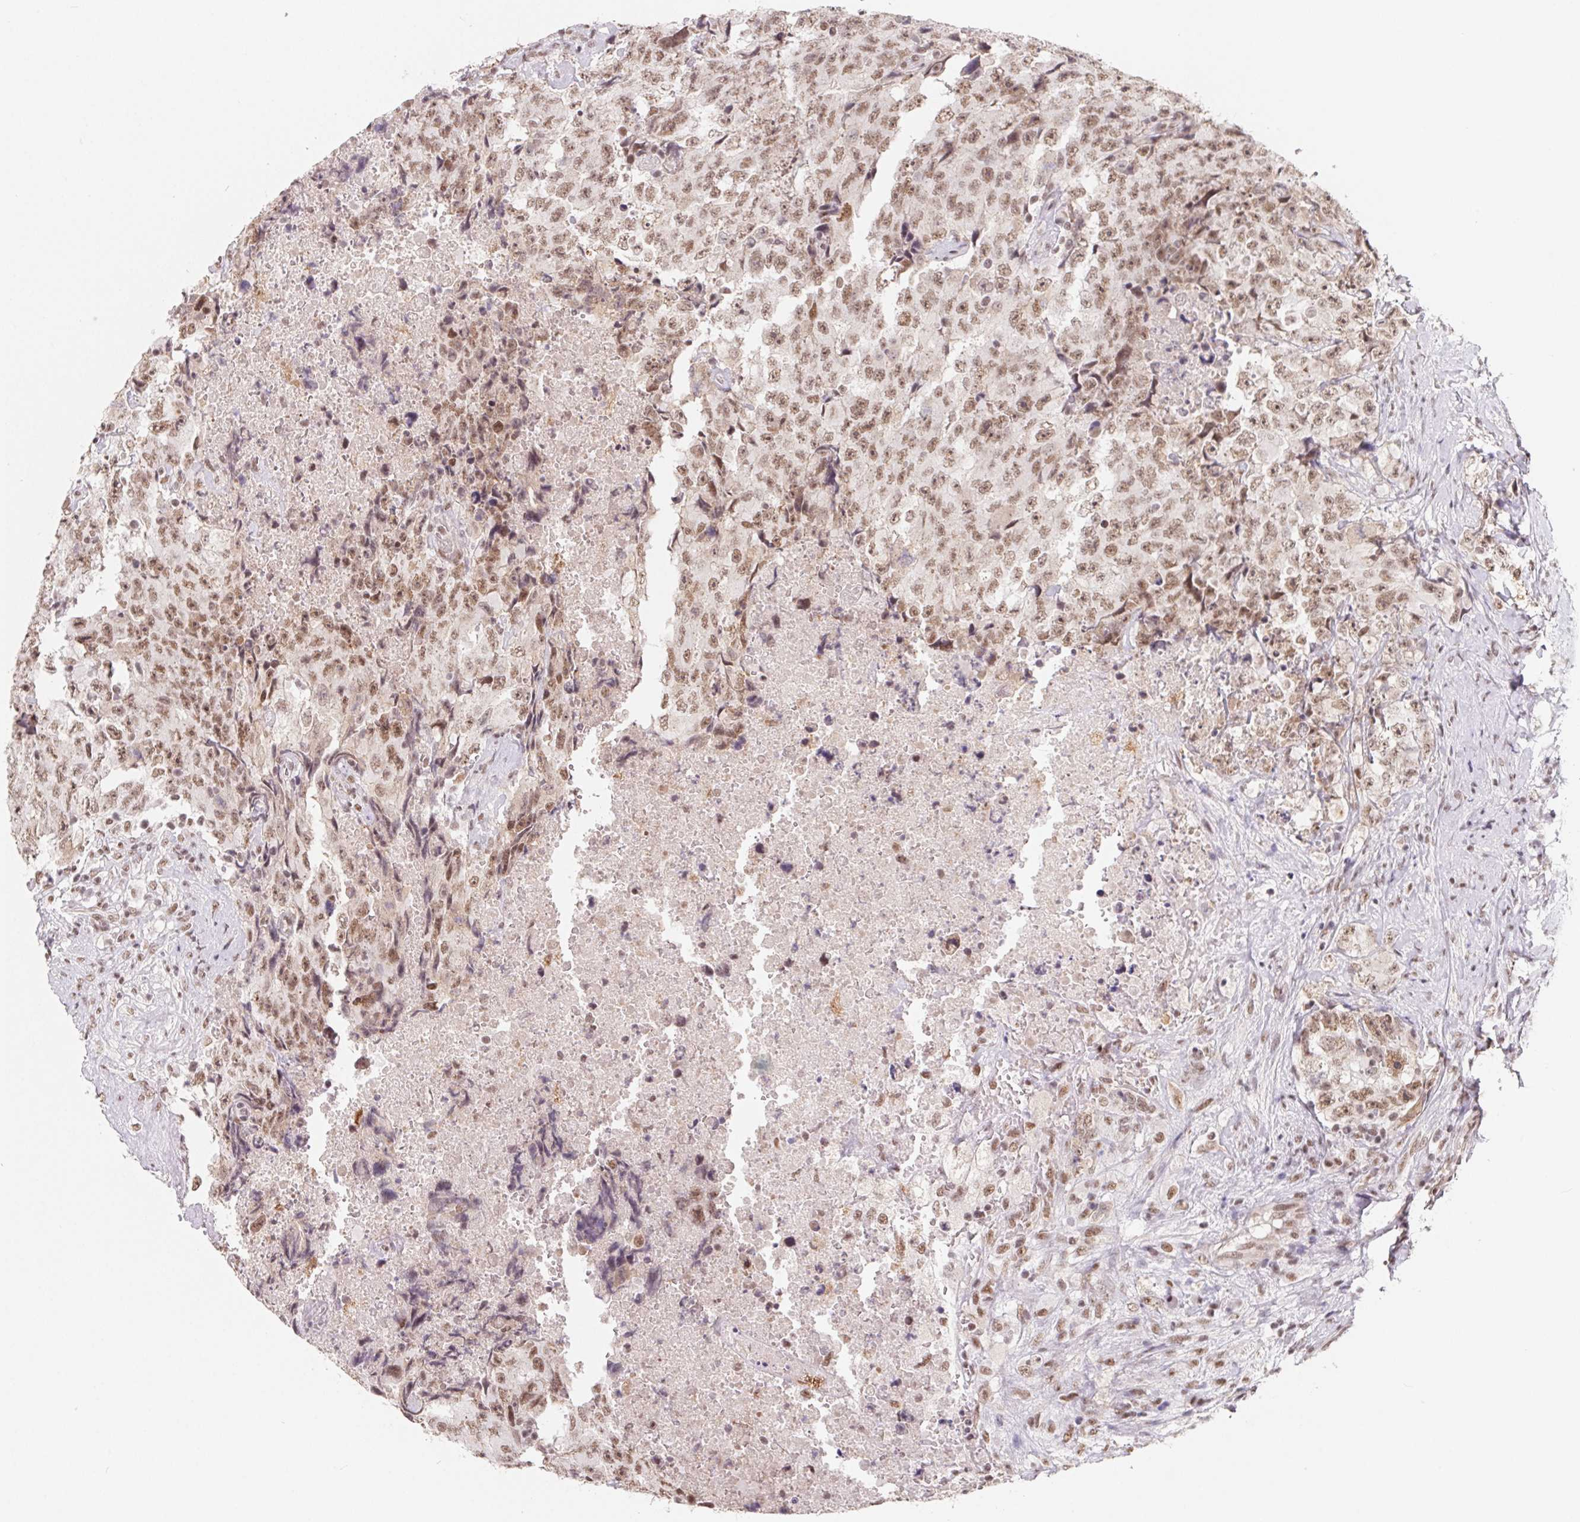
{"staining": {"intensity": "moderate", "quantity": ">75%", "location": "nuclear"}, "tissue": "testis cancer", "cell_type": "Tumor cells", "image_type": "cancer", "snomed": [{"axis": "morphology", "description": "Carcinoma, Embryonal, NOS"}, {"axis": "topography", "description": "Testis"}], "caption": "Human testis cancer (embryonal carcinoma) stained with a brown dye demonstrates moderate nuclear positive expression in approximately >75% of tumor cells.", "gene": "TCERG1", "patient": {"sex": "male", "age": 24}}